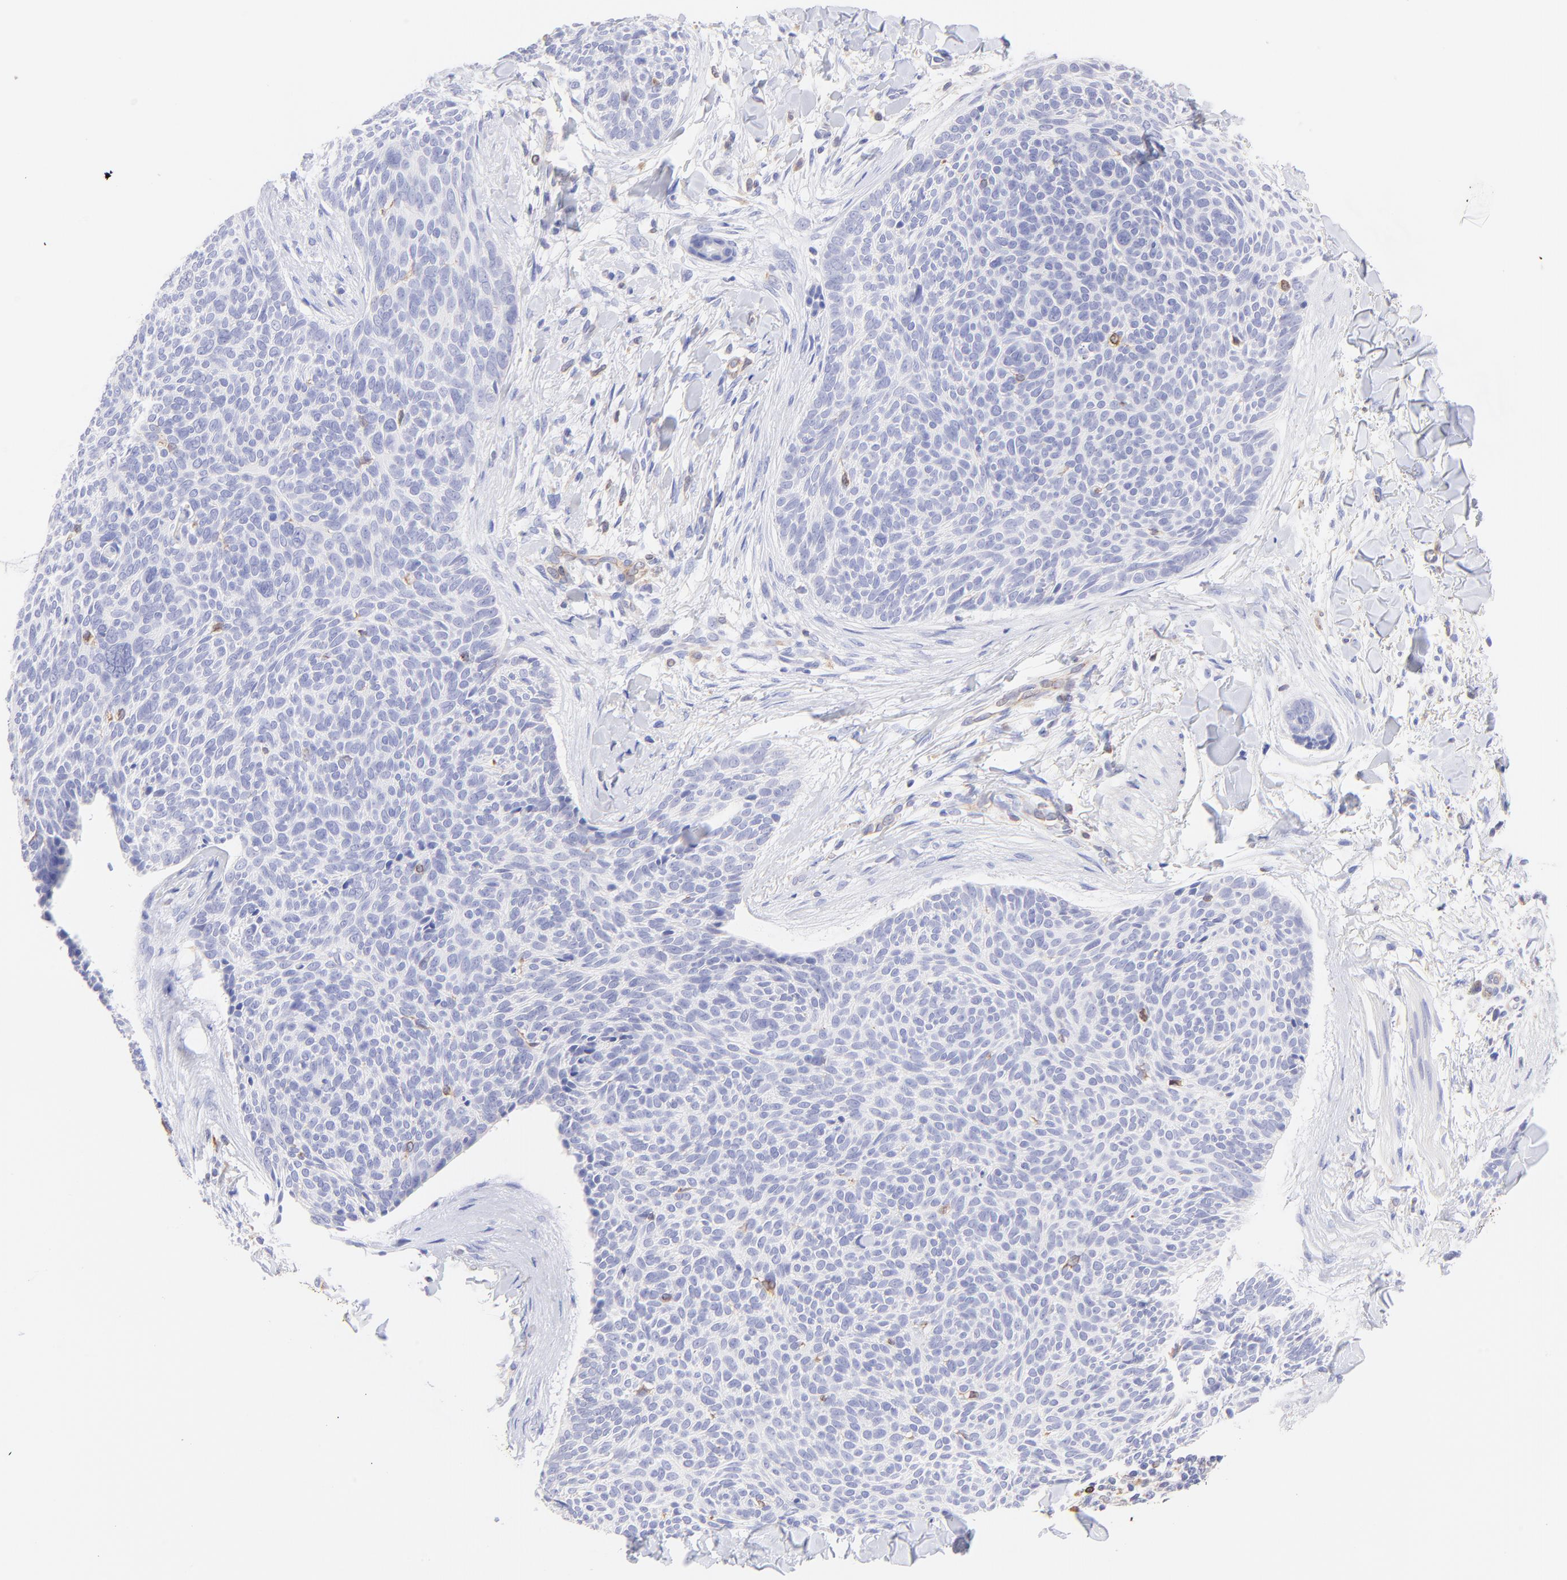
{"staining": {"intensity": "negative", "quantity": "none", "location": "none"}, "tissue": "skin cancer", "cell_type": "Tumor cells", "image_type": "cancer", "snomed": [{"axis": "morphology", "description": "Normal tissue, NOS"}, {"axis": "morphology", "description": "Basal cell carcinoma"}, {"axis": "topography", "description": "Skin"}], "caption": "Skin cancer was stained to show a protein in brown. There is no significant positivity in tumor cells.", "gene": "IRAG2", "patient": {"sex": "female", "age": 57}}